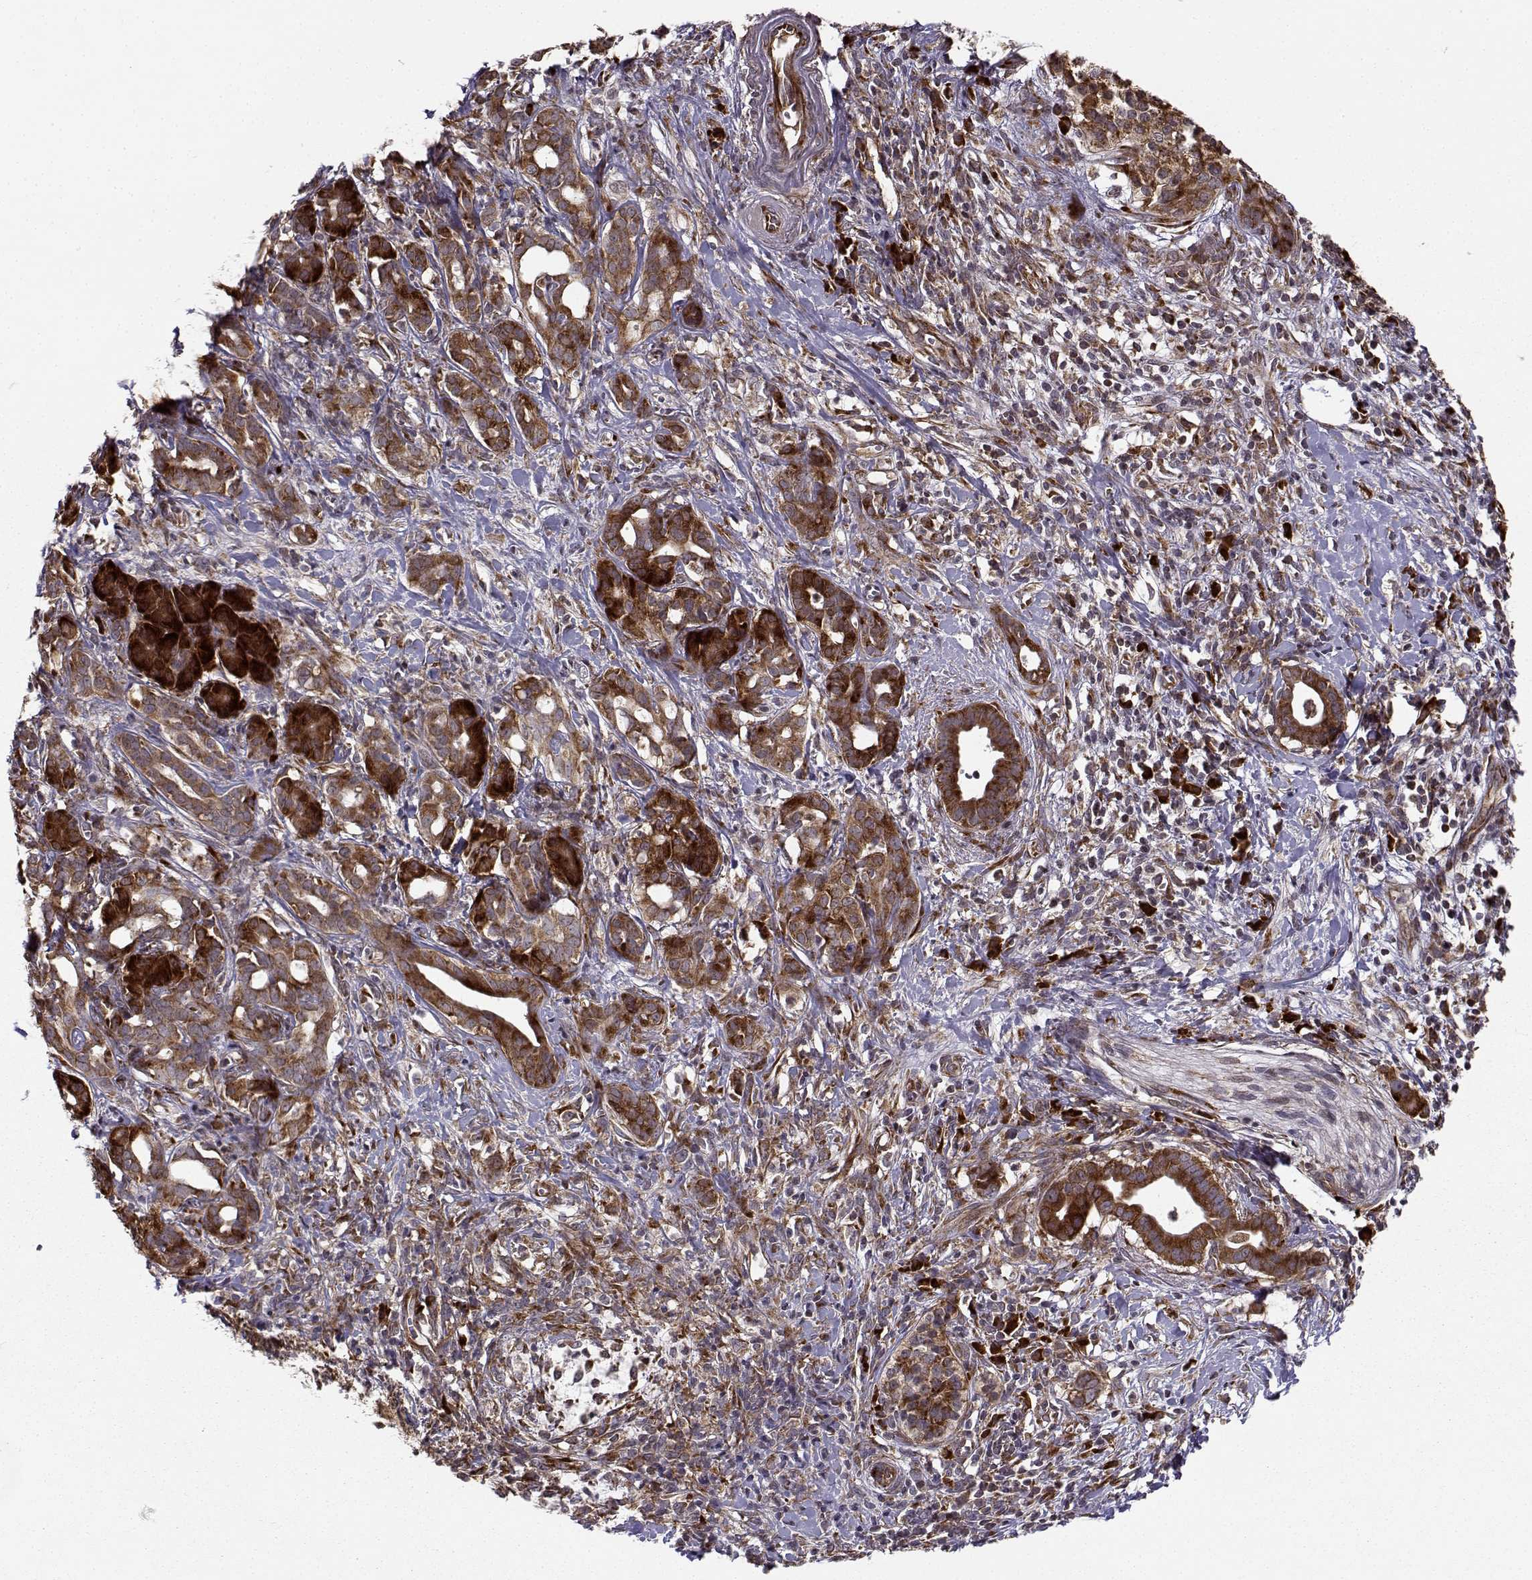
{"staining": {"intensity": "strong", "quantity": ">75%", "location": "cytoplasmic/membranous"}, "tissue": "pancreatic cancer", "cell_type": "Tumor cells", "image_type": "cancer", "snomed": [{"axis": "morphology", "description": "Adenocarcinoma, NOS"}, {"axis": "topography", "description": "Pancreas"}], "caption": "DAB (3,3'-diaminobenzidine) immunohistochemical staining of pancreatic adenocarcinoma reveals strong cytoplasmic/membranous protein expression in about >75% of tumor cells.", "gene": "RPL31", "patient": {"sex": "male", "age": 61}}